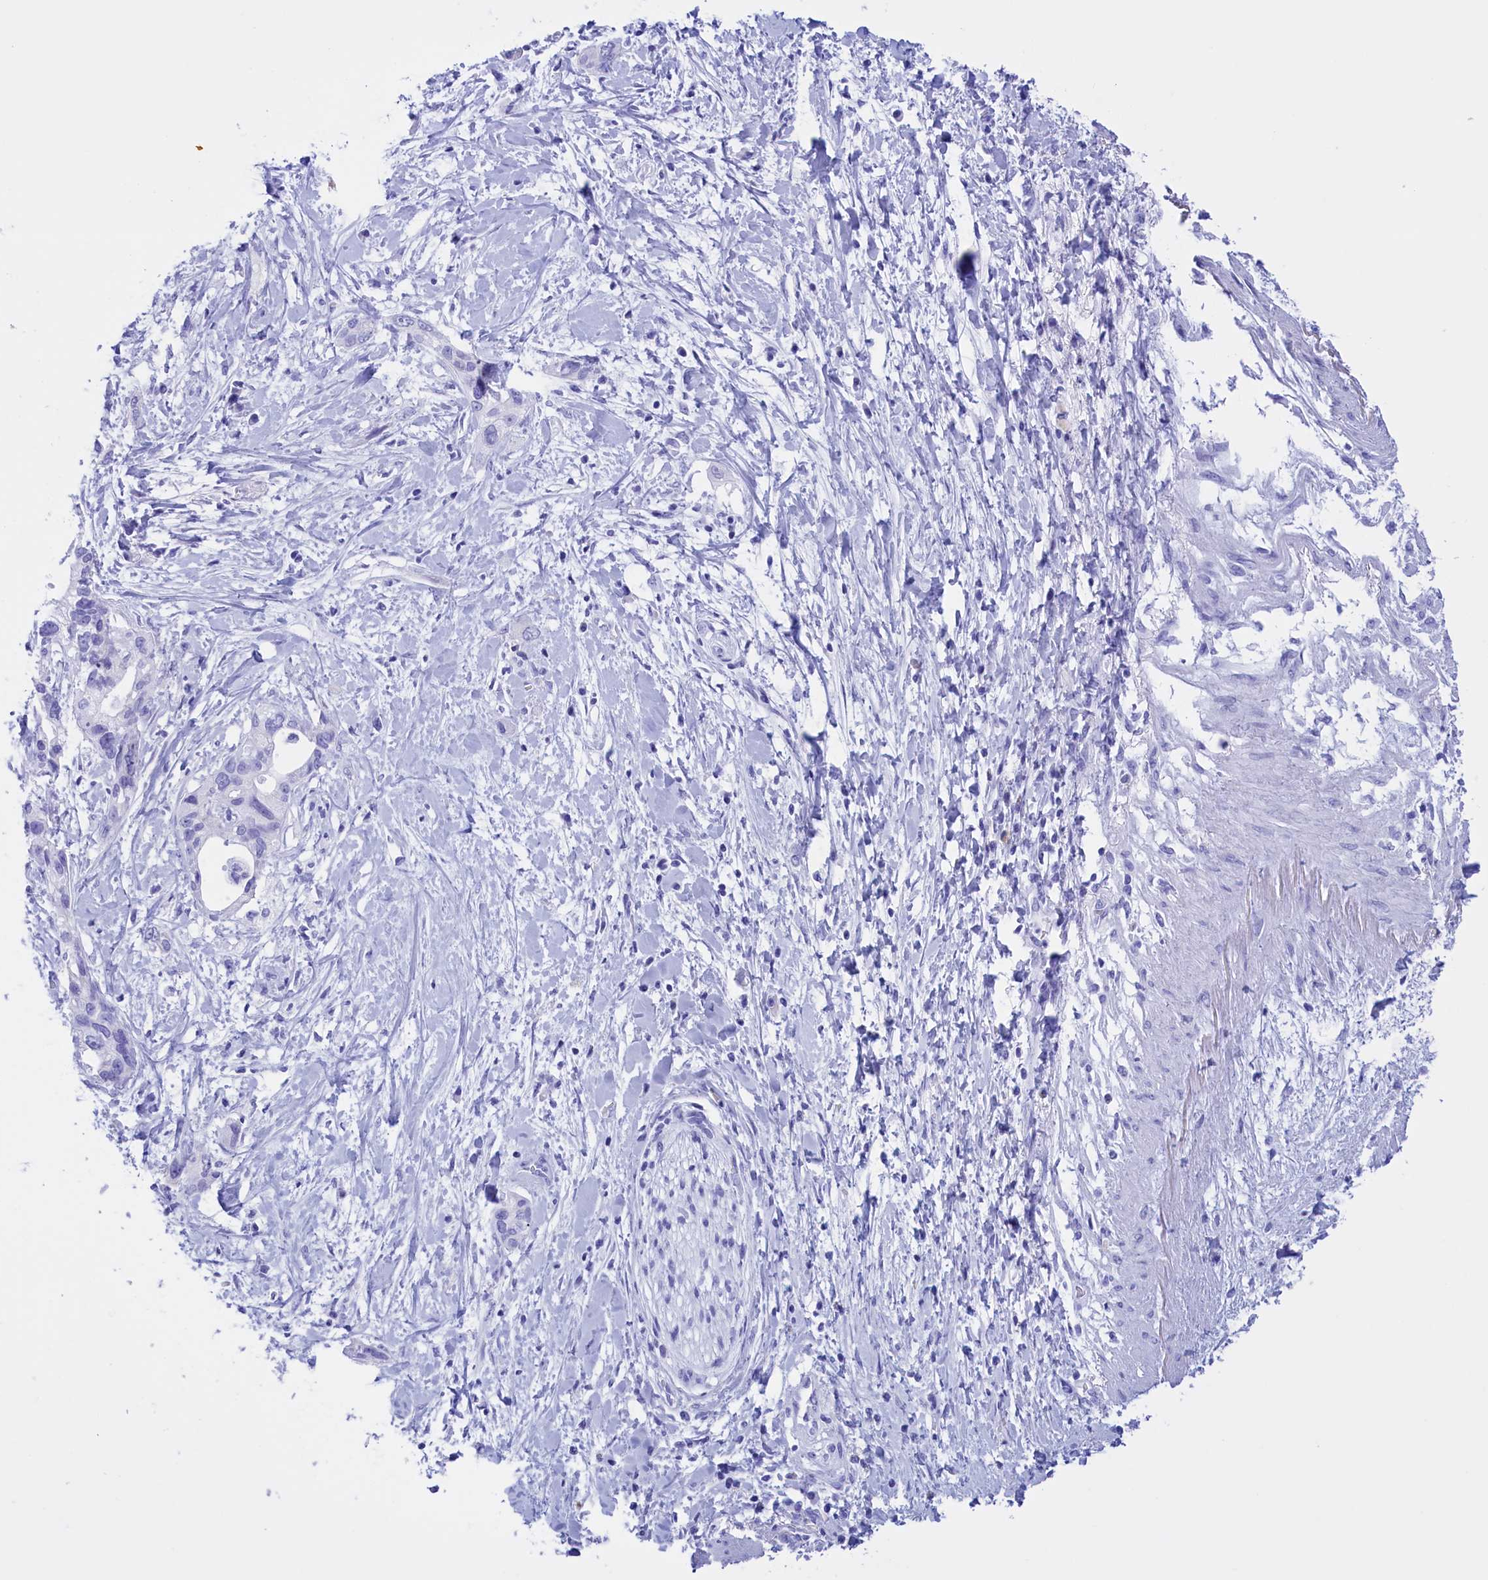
{"staining": {"intensity": "negative", "quantity": "none", "location": "none"}, "tissue": "pancreatic cancer", "cell_type": "Tumor cells", "image_type": "cancer", "snomed": [{"axis": "morphology", "description": "Normal tissue, NOS"}, {"axis": "morphology", "description": "Adenocarcinoma, NOS"}, {"axis": "topography", "description": "Pancreas"}, {"axis": "topography", "description": "Peripheral nerve tissue"}], "caption": "Tumor cells show no significant protein staining in adenocarcinoma (pancreatic).", "gene": "BRI3", "patient": {"sex": "male", "age": 59}}